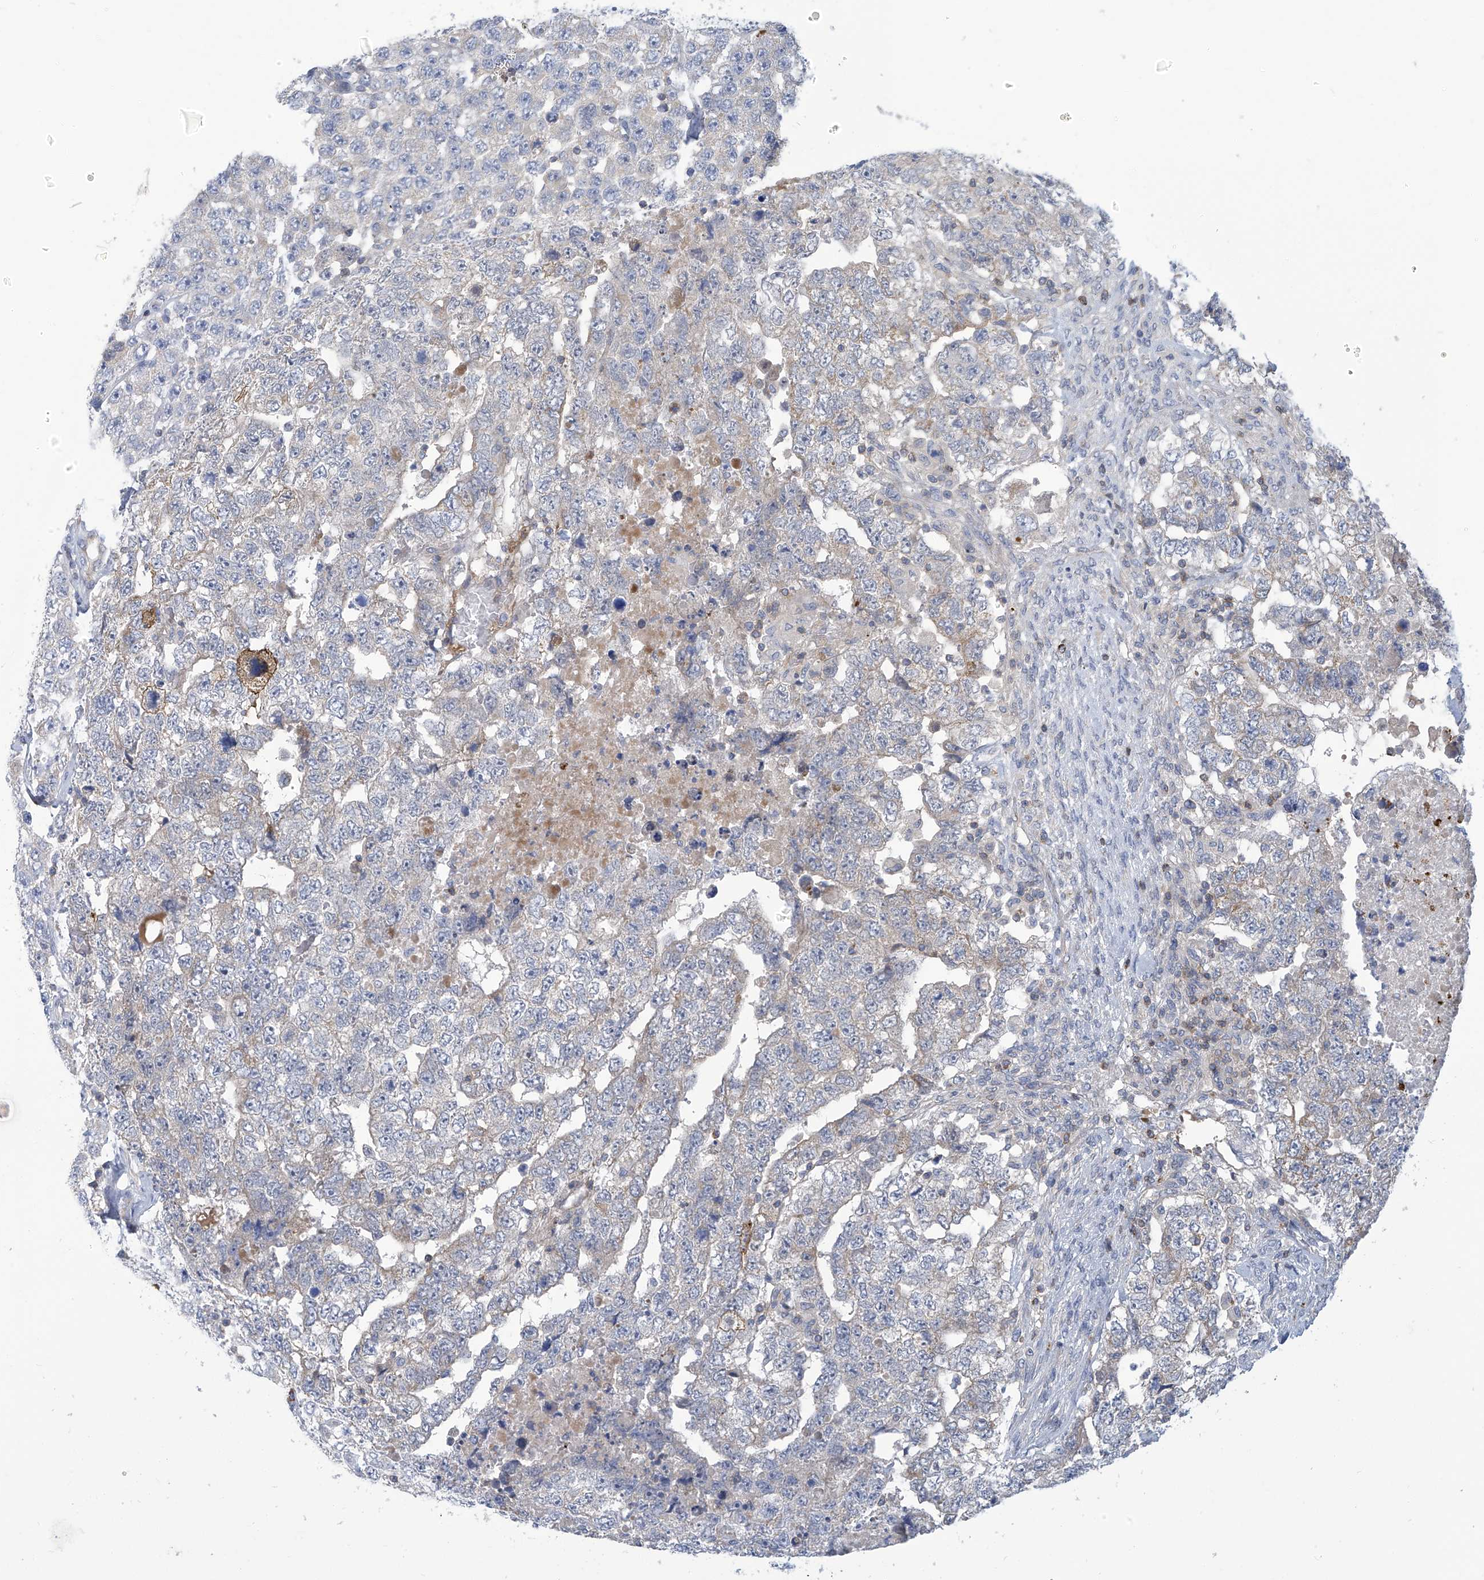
{"staining": {"intensity": "negative", "quantity": "none", "location": "none"}, "tissue": "testis cancer", "cell_type": "Tumor cells", "image_type": "cancer", "snomed": [{"axis": "morphology", "description": "Carcinoma, Embryonal, NOS"}, {"axis": "topography", "description": "Testis"}], "caption": "Testis cancer was stained to show a protein in brown. There is no significant positivity in tumor cells. (DAB (3,3'-diaminobenzidine) immunohistochemistry with hematoxylin counter stain).", "gene": "IBA57", "patient": {"sex": "male", "age": 36}}